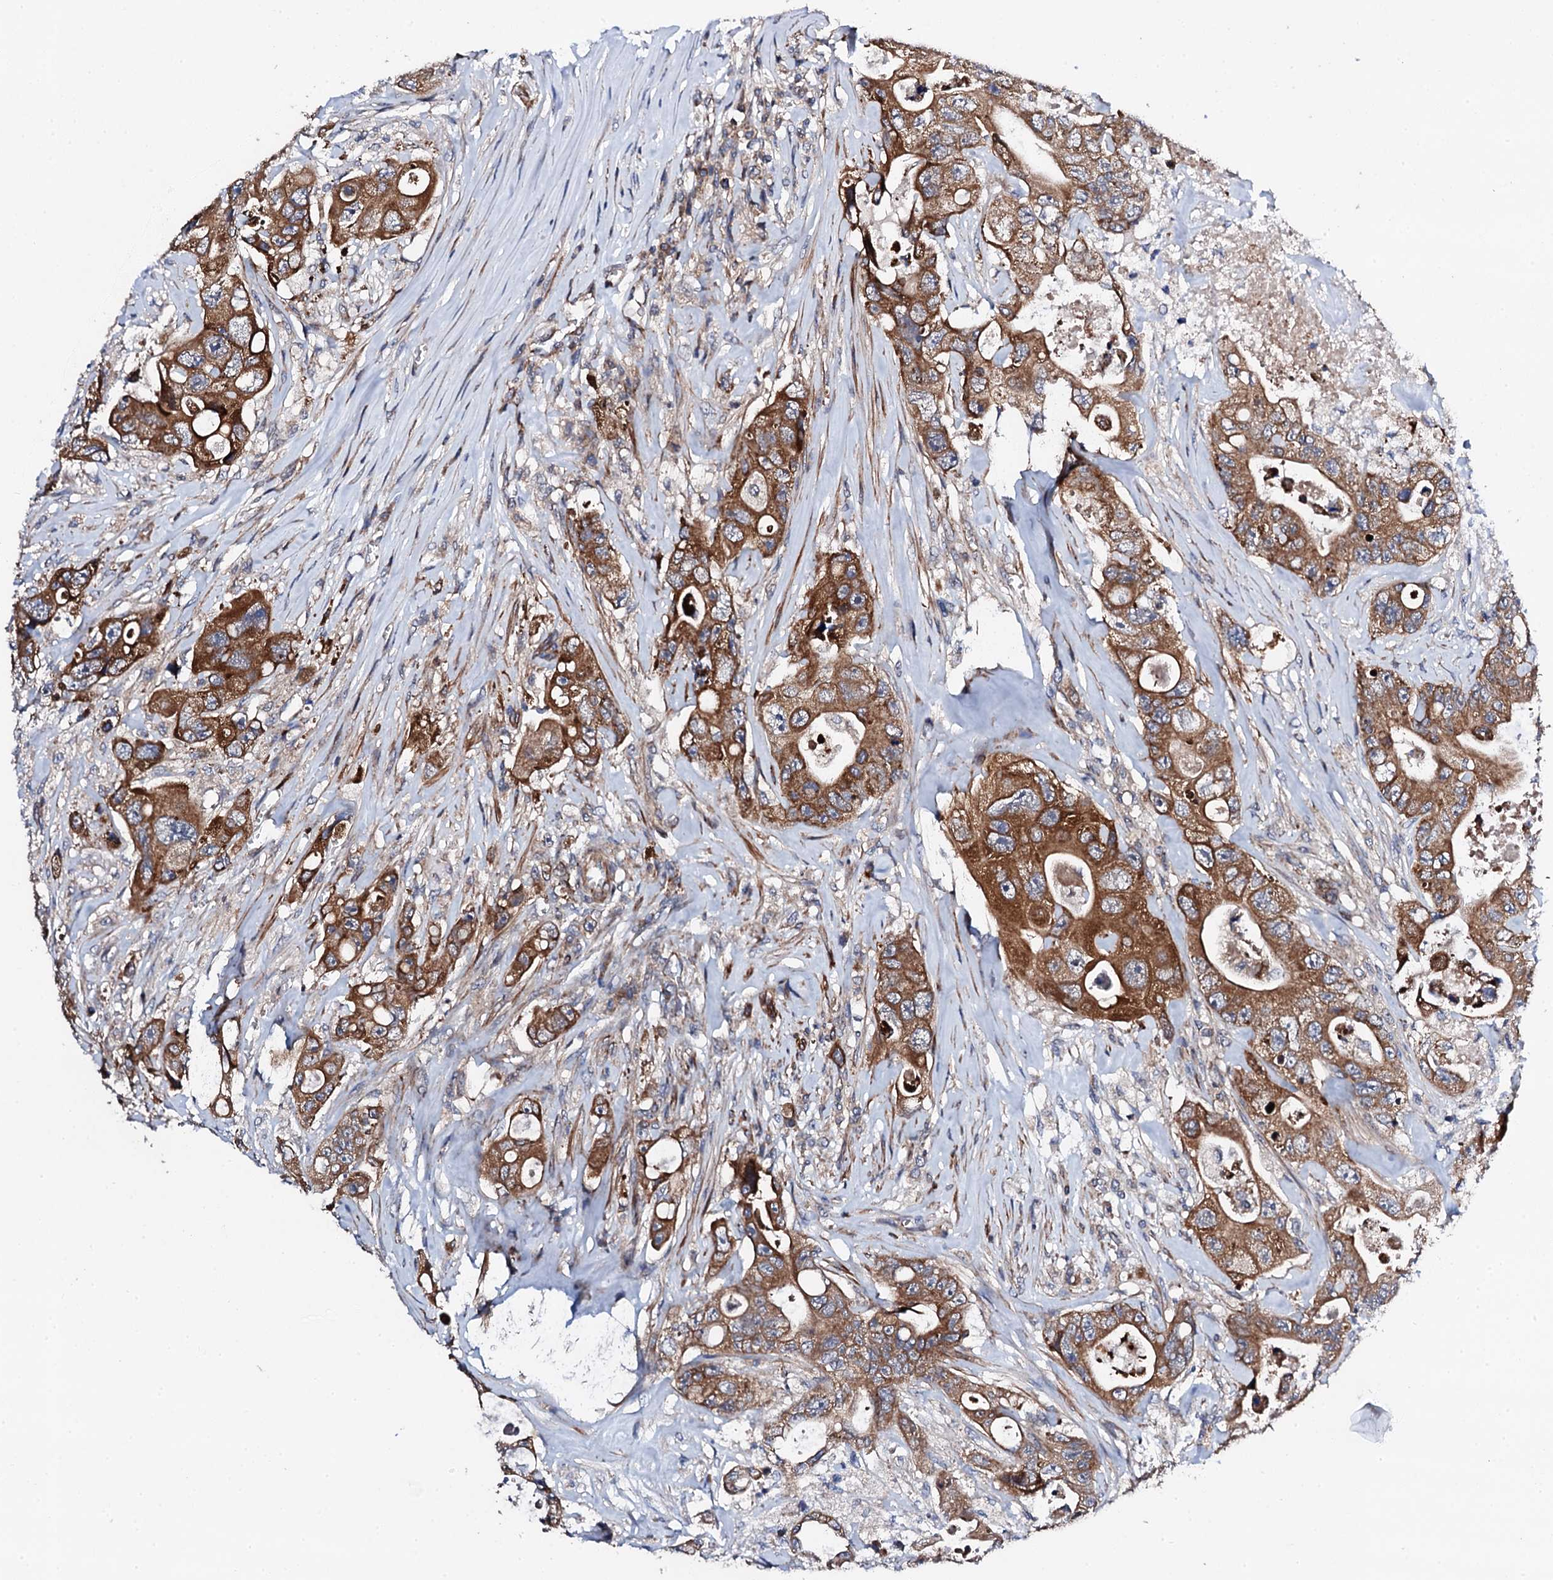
{"staining": {"intensity": "strong", "quantity": ">75%", "location": "cytoplasmic/membranous"}, "tissue": "colorectal cancer", "cell_type": "Tumor cells", "image_type": "cancer", "snomed": [{"axis": "morphology", "description": "Adenocarcinoma, NOS"}, {"axis": "topography", "description": "Colon"}], "caption": "Immunohistochemical staining of human colorectal cancer (adenocarcinoma) demonstrates high levels of strong cytoplasmic/membranous positivity in about >75% of tumor cells.", "gene": "COG4", "patient": {"sex": "female", "age": 46}}